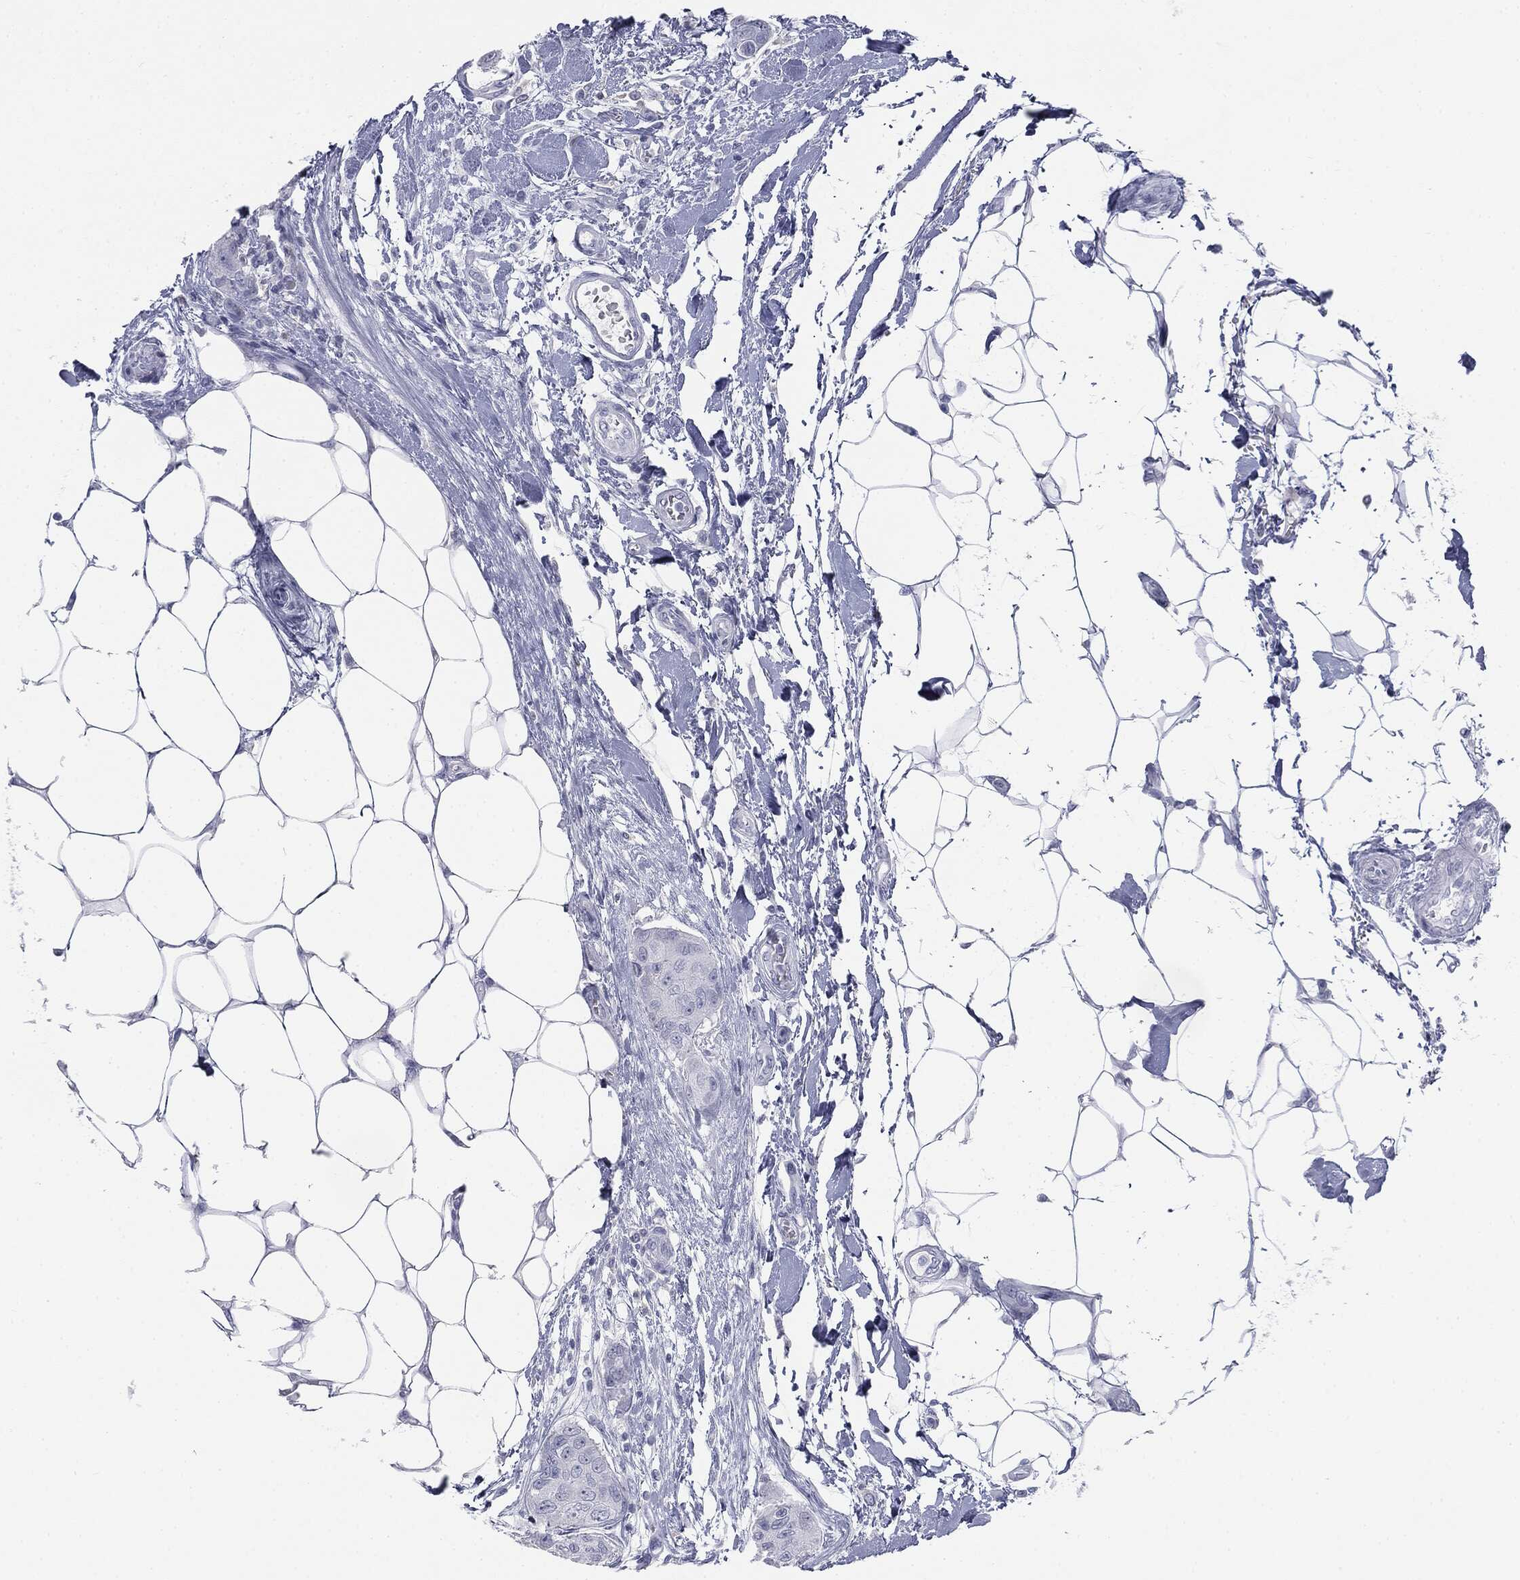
{"staining": {"intensity": "negative", "quantity": "none", "location": "none"}, "tissue": "breast cancer", "cell_type": "Tumor cells", "image_type": "cancer", "snomed": [{"axis": "morphology", "description": "Duct carcinoma"}, {"axis": "topography", "description": "Breast"}, {"axis": "topography", "description": "Lymph node"}], "caption": "Protein analysis of breast cancer (intraductal carcinoma) exhibits no significant positivity in tumor cells.", "gene": "TPO", "patient": {"sex": "female", "age": 80}}